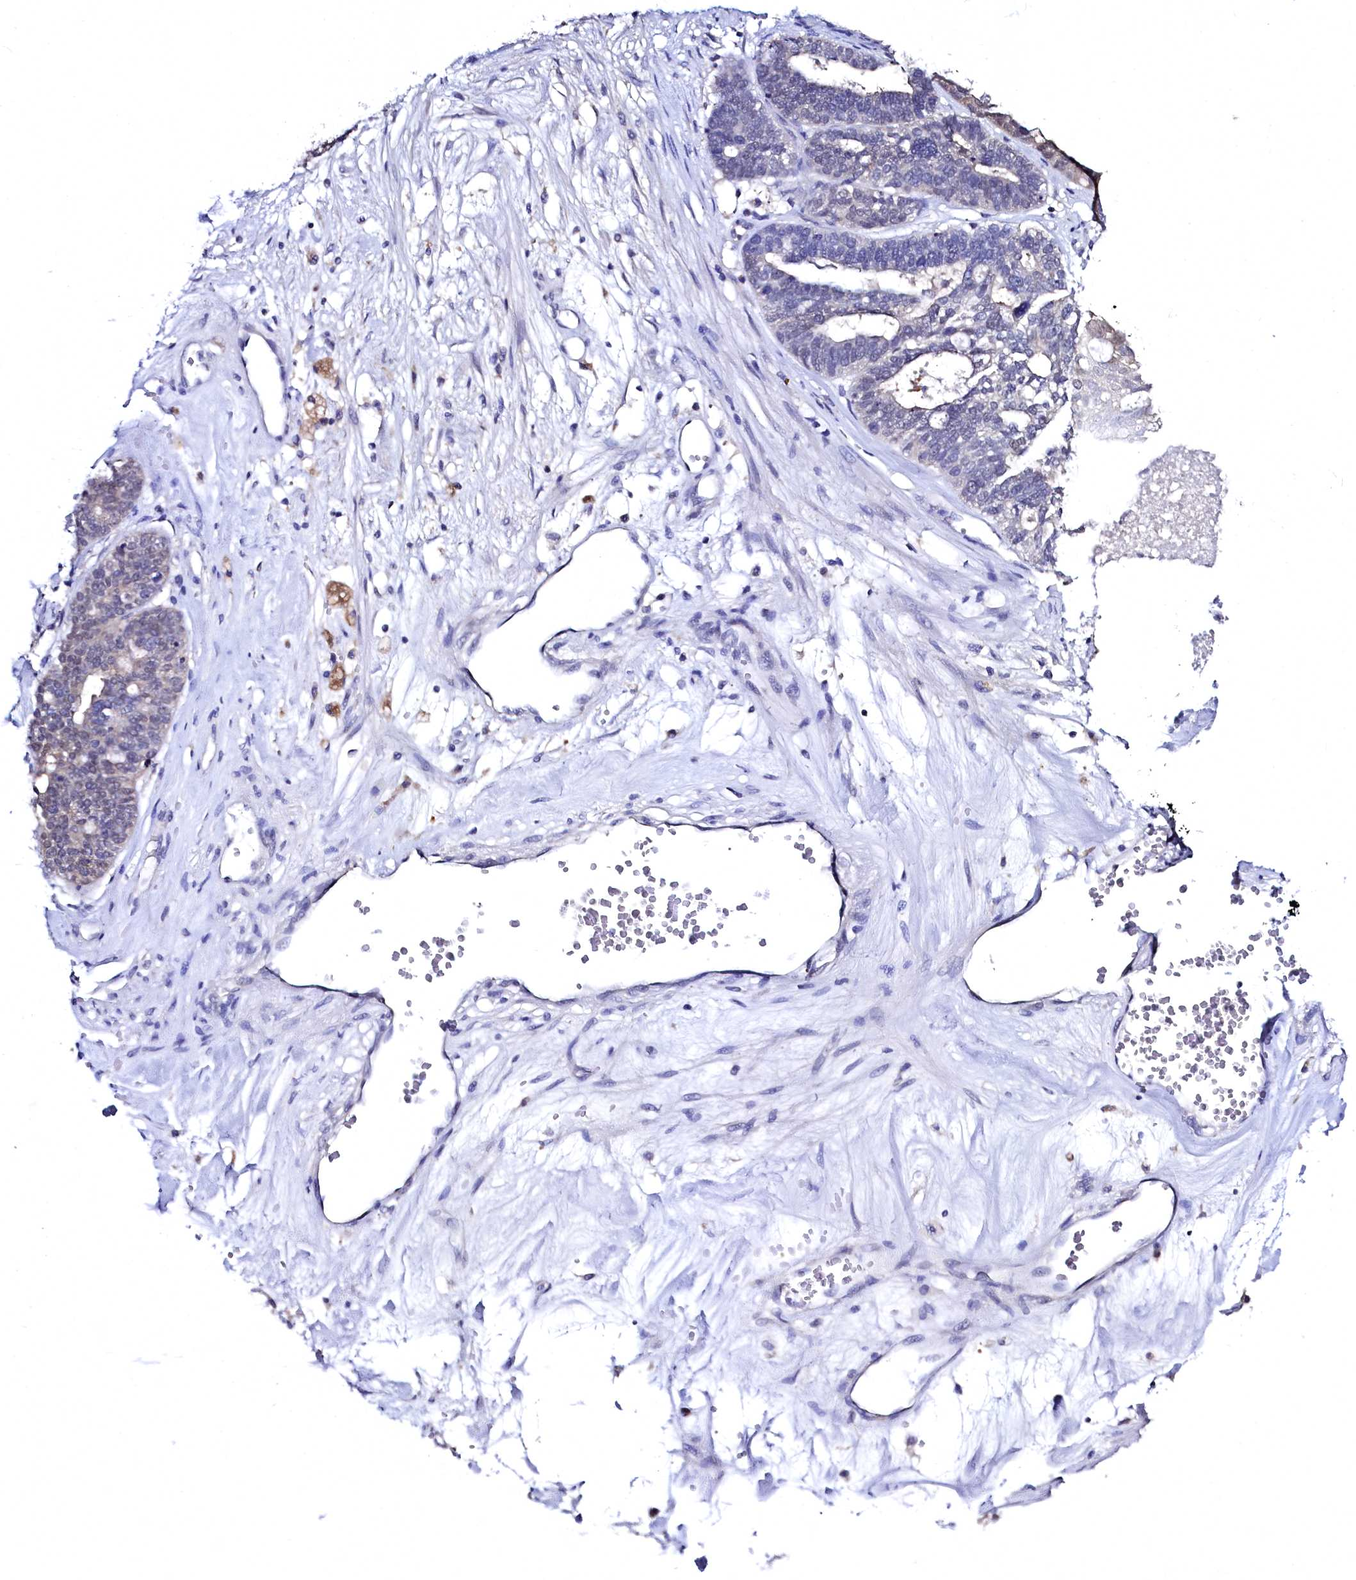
{"staining": {"intensity": "negative", "quantity": "none", "location": "none"}, "tissue": "ovarian cancer", "cell_type": "Tumor cells", "image_type": "cancer", "snomed": [{"axis": "morphology", "description": "Cystadenocarcinoma, serous, NOS"}, {"axis": "topography", "description": "Ovary"}], "caption": "There is no significant staining in tumor cells of serous cystadenocarcinoma (ovarian).", "gene": "C11orf54", "patient": {"sex": "female", "age": 59}}